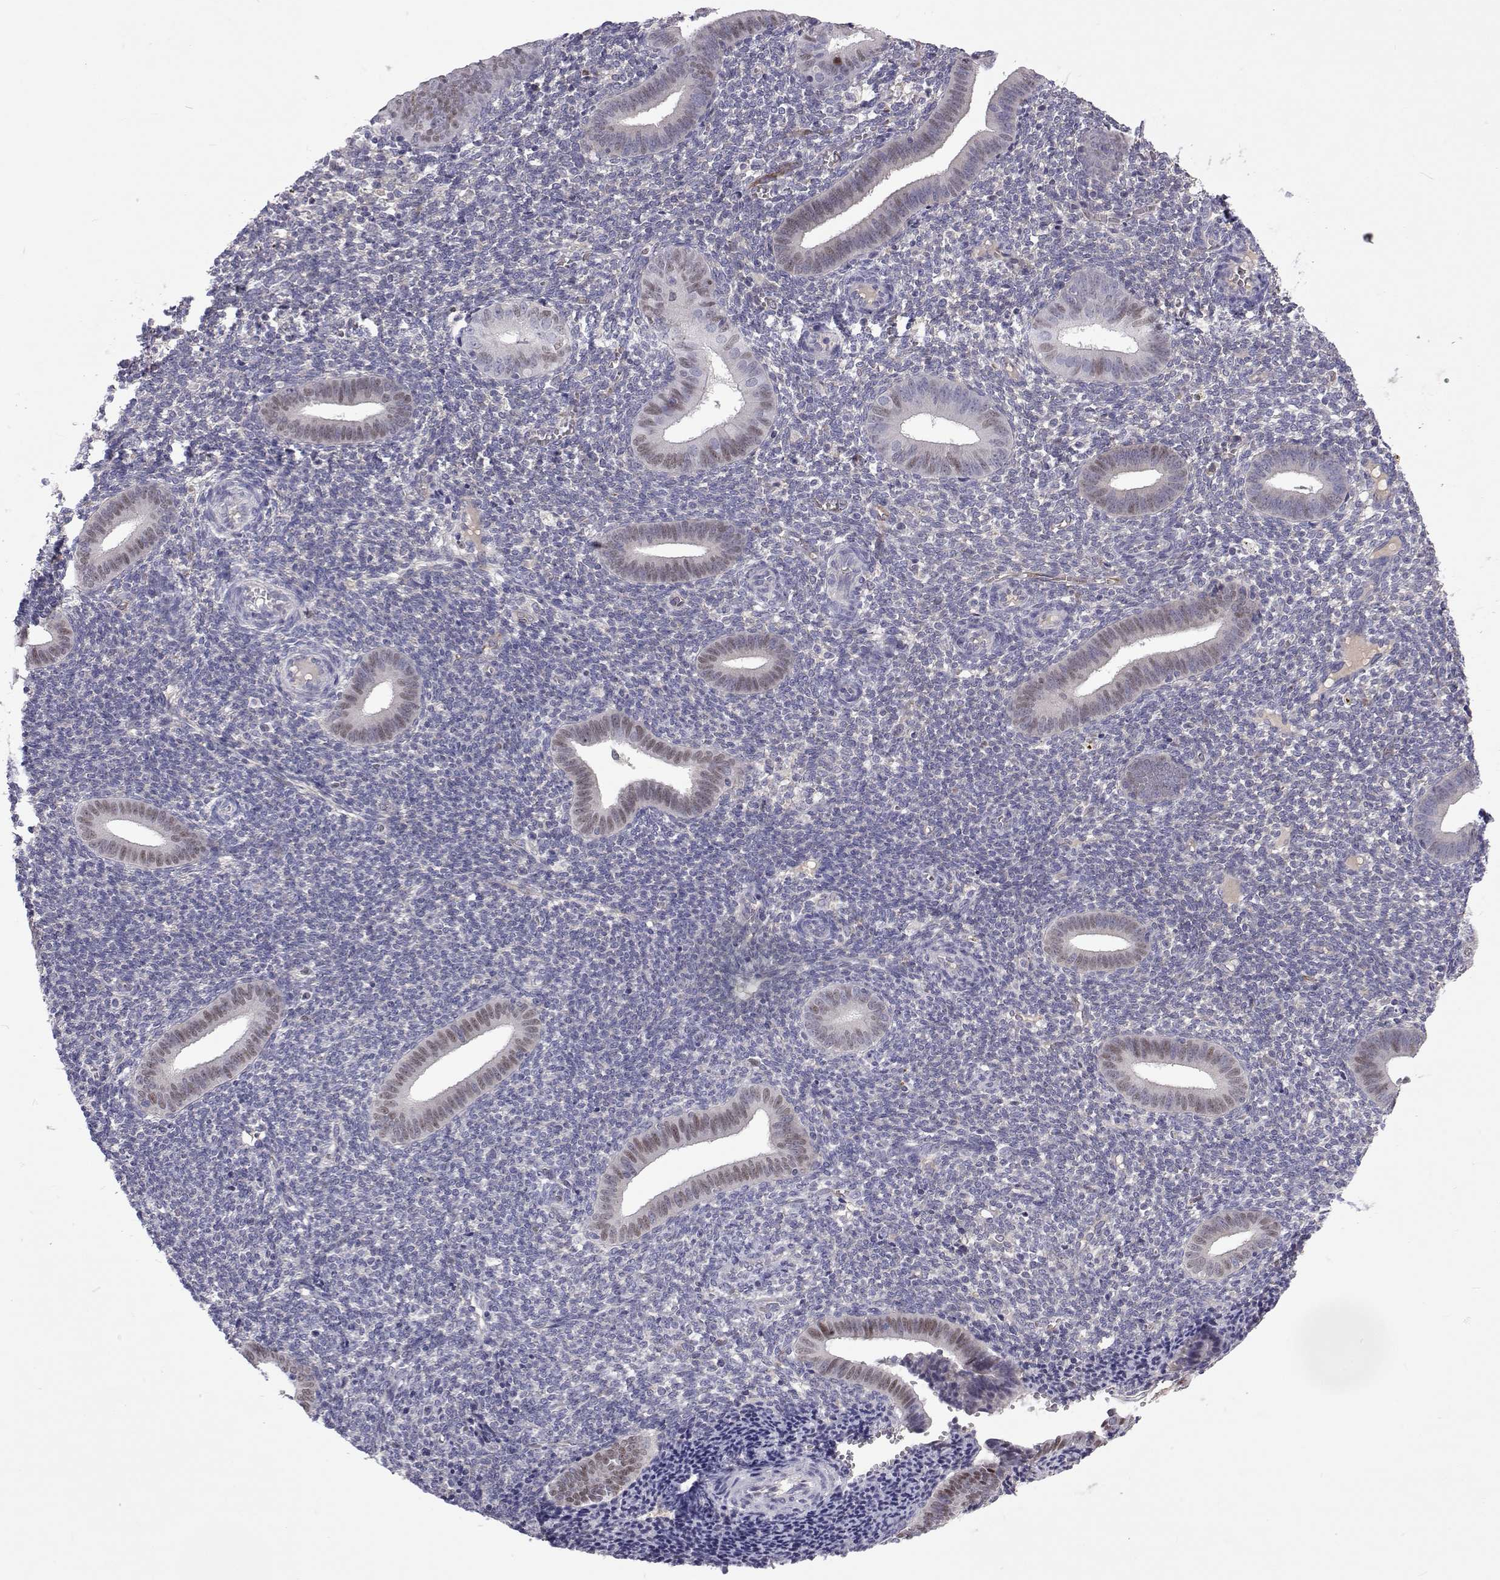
{"staining": {"intensity": "negative", "quantity": "none", "location": "none"}, "tissue": "endometrium", "cell_type": "Cells in endometrial stroma", "image_type": "normal", "snomed": [{"axis": "morphology", "description": "Normal tissue, NOS"}, {"axis": "topography", "description": "Endometrium"}], "caption": "Immunohistochemical staining of unremarkable human endometrium exhibits no significant expression in cells in endometrial stroma. (DAB (3,3'-diaminobenzidine) immunohistochemistry (IHC), high magnification).", "gene": "TCF15", "patient": {"sex": "female", "age": 25}}